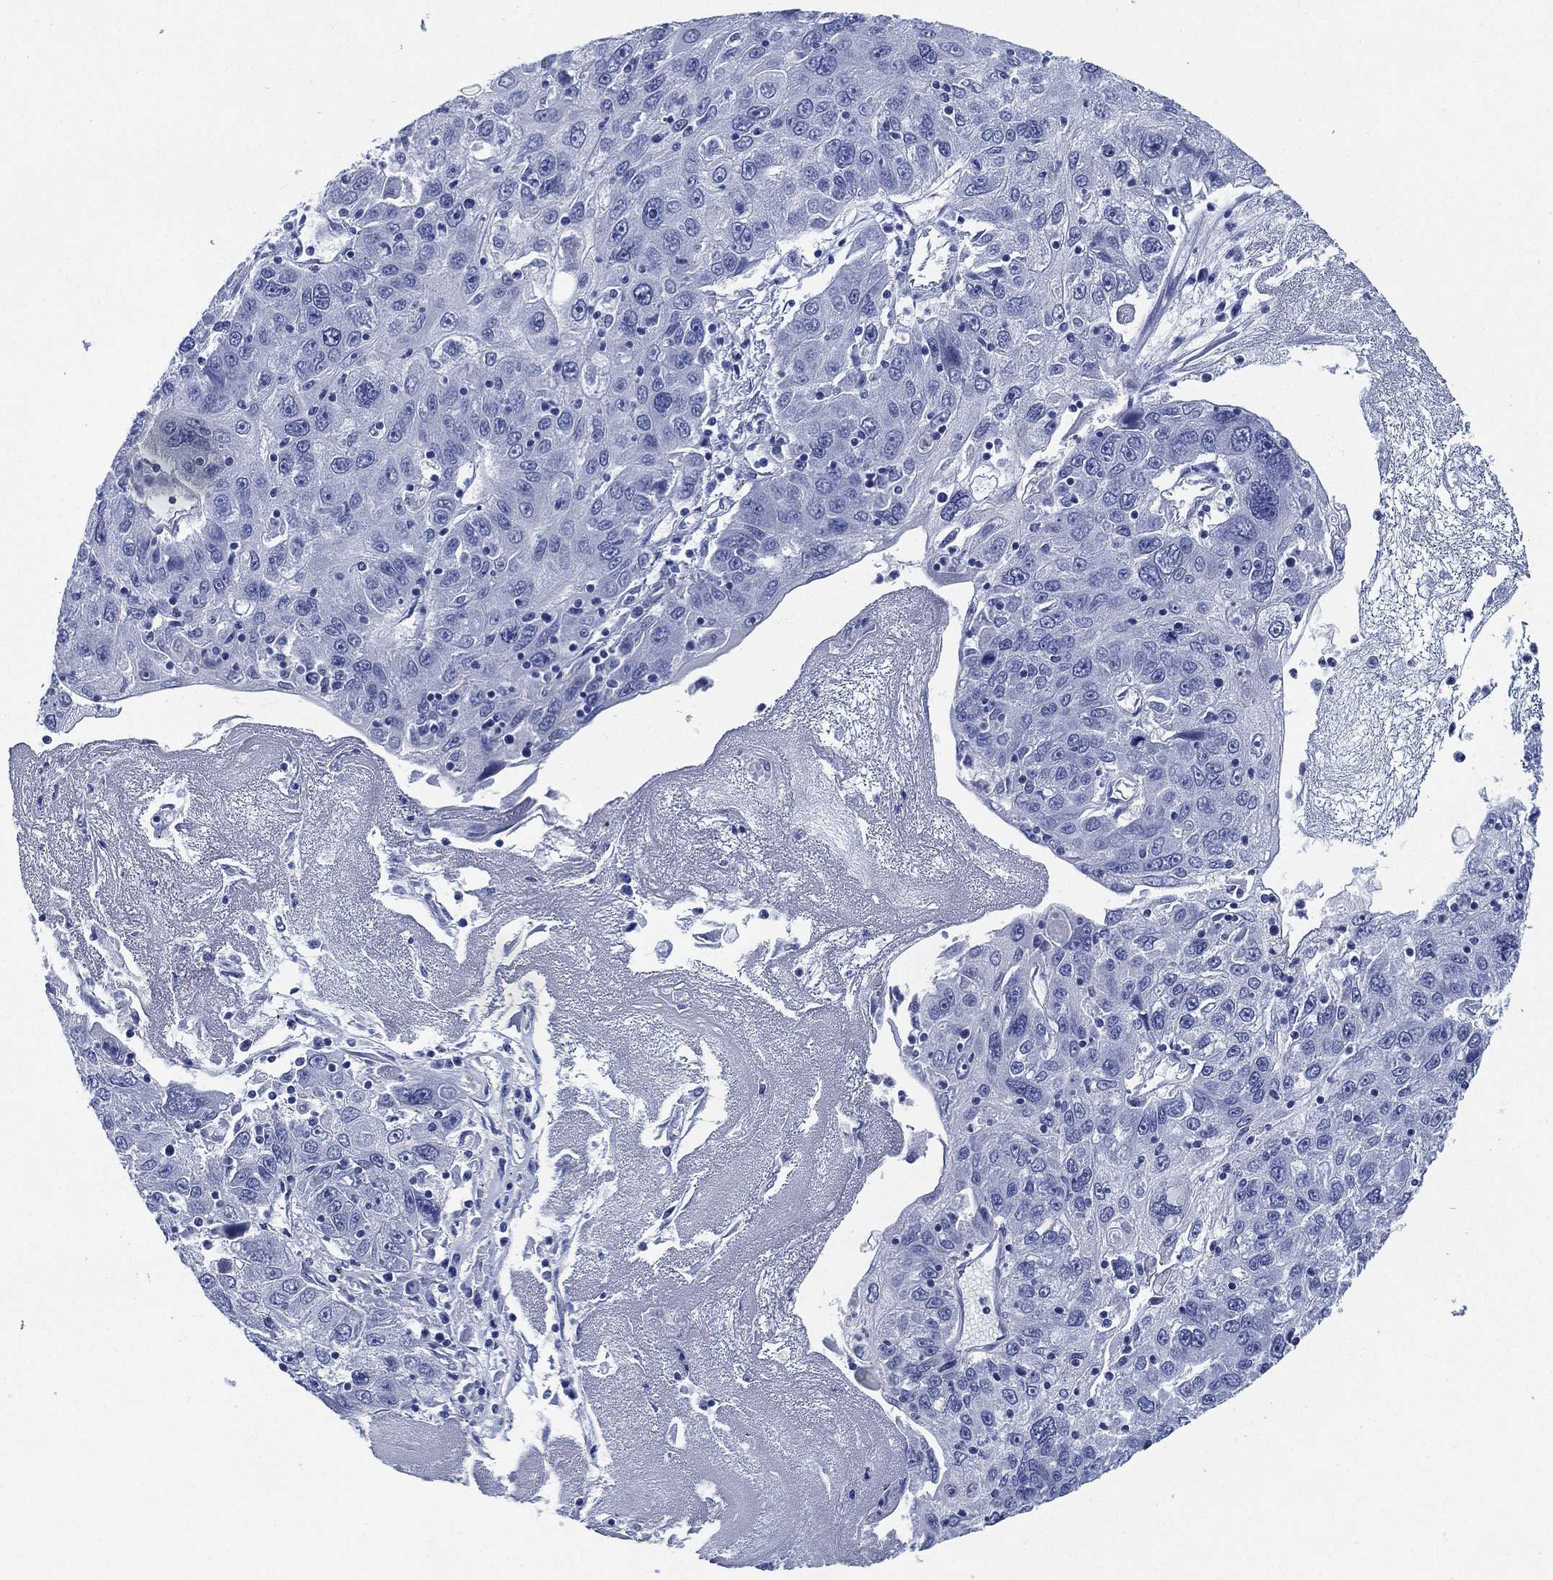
{"staining": {"intensity": "negative", "quantity": "none", "location": "none"}, "tissue": "stomach cancer", "cell_type": "Tumor cells", "image_type": "cancer", "snomed": [{"axis": "morphology", "description": "Adenocarcinoma, NOS"}, {"axis": "topography", "description": "Stomach"}], "caption": "High power microscopy micrograph of an immunohistochemistry micrograph of stomach adenocarcinoma, revealing no significant expression in tumor cells.", "gene": "CCDC70", "patient": {"sex": "male", "age": 56}}